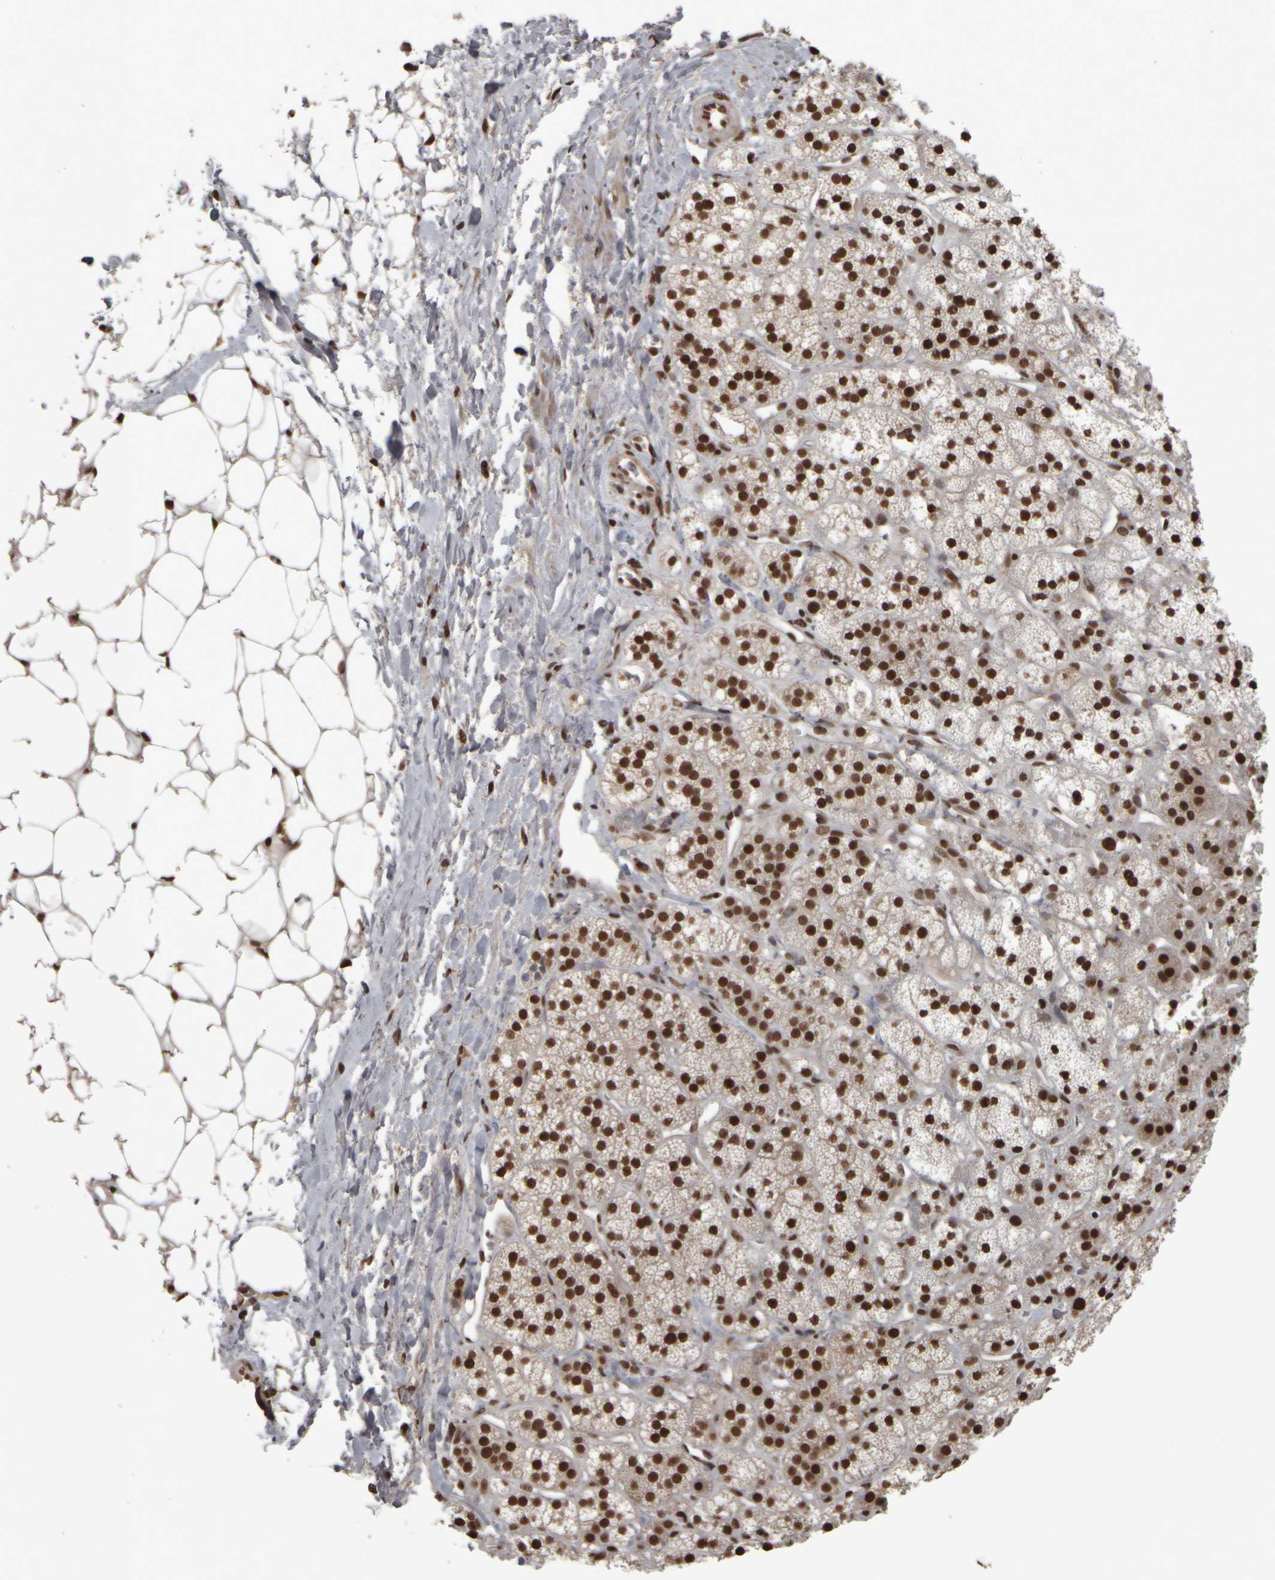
{"staining": {"intensity": "strong", "quantity": ">75%", "location": "nuclear"}, "tissue": "adrenal gland", "cell_type": "Glandular cells", "image_type": "normal", "snomed": [{"axis": "morphology", "description": "Normal tissue, NOS"}, {"axis": "topography", "description": "Adrenal gland"}], "caption": "Brown immunohistochemical staining in normal human adrenal gland demonstrates strong nuclear positivity in approximately >75% of glandular cells. Using DAB (brown) and hematoxylin (blue) stains, captured at high magnification using brightfield microscopy.", "gene": "ZFHX4", "patient": {"sex": "male", "age": 56}}